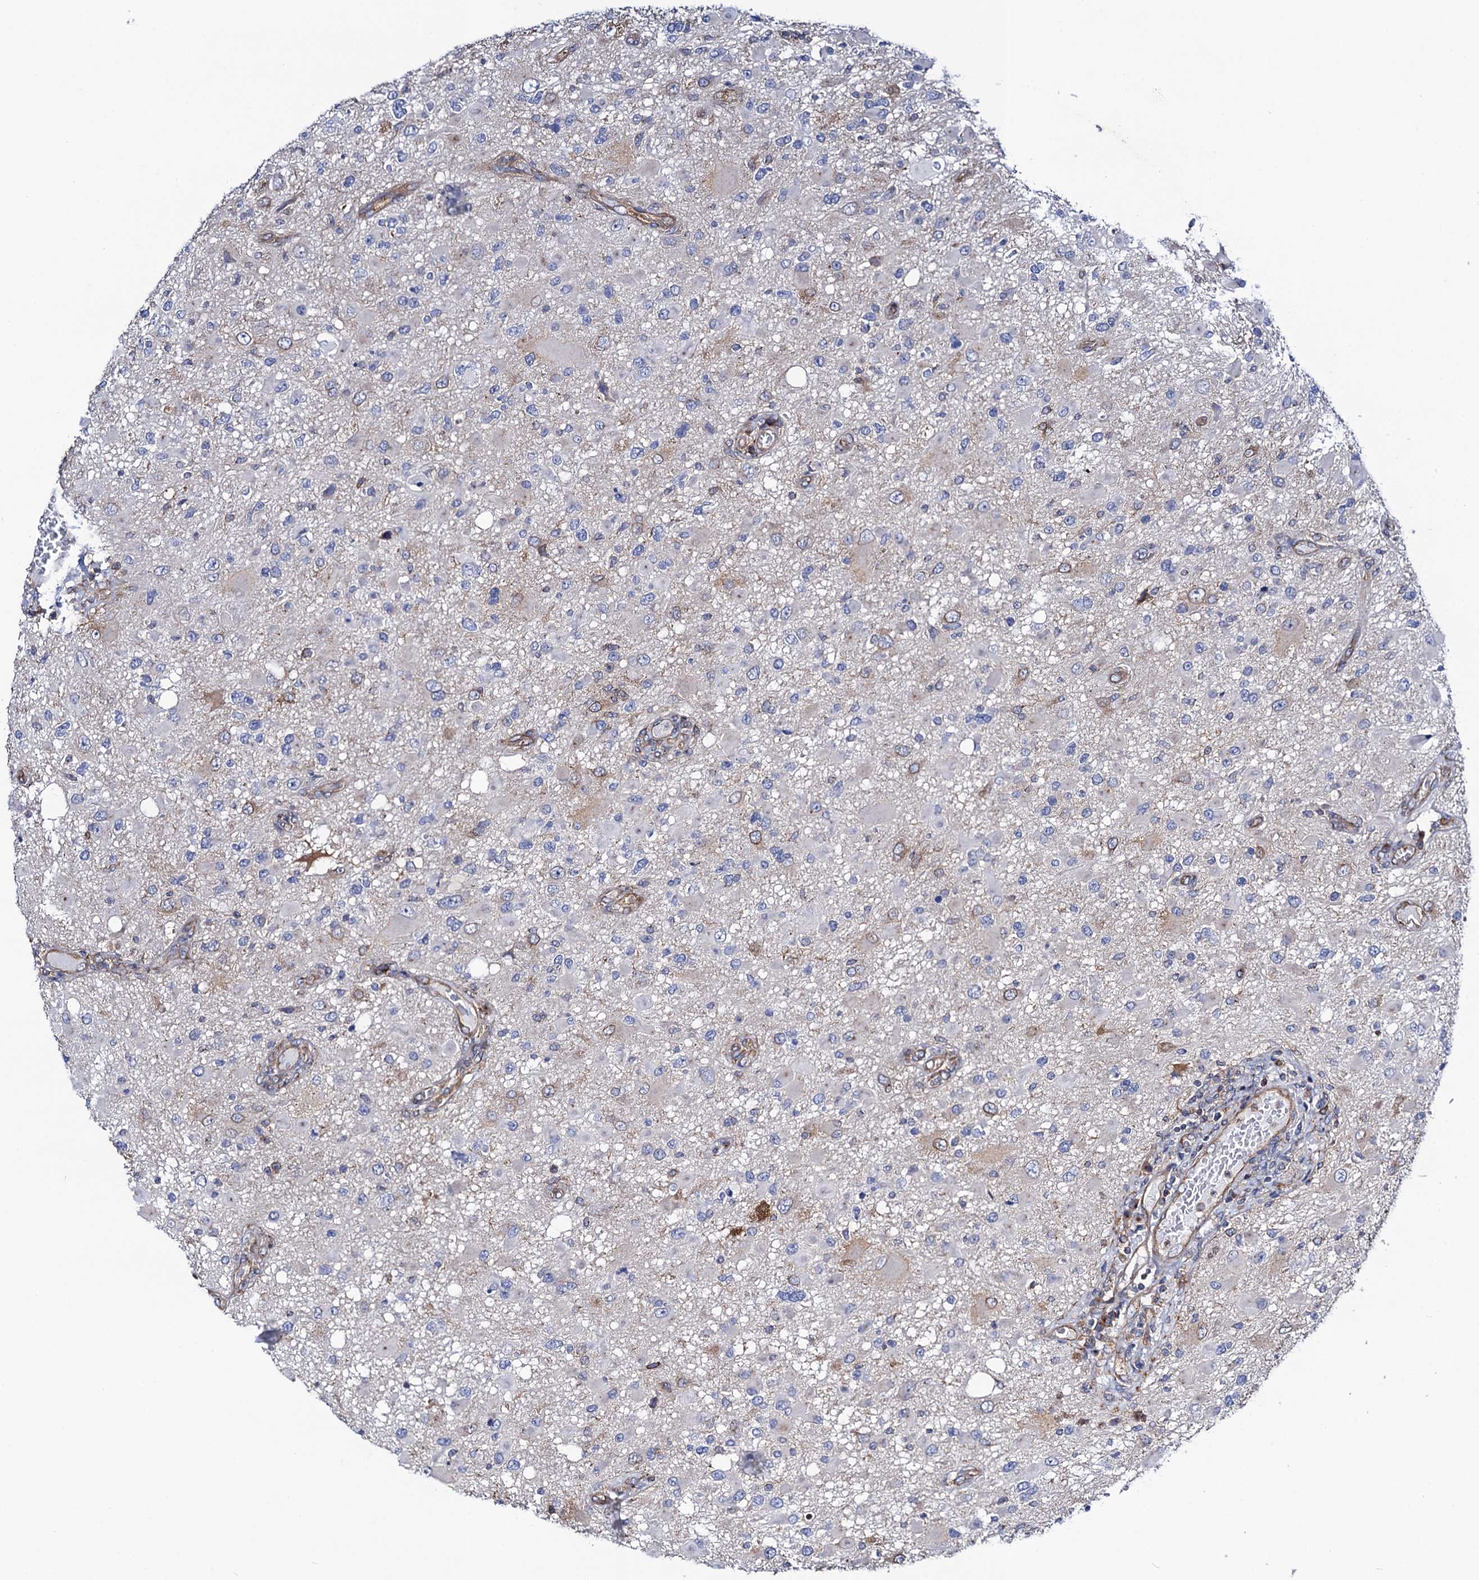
{"staining": {"intensity": "negative", "quantity": "none", "location": "none"}, "tissue": "glioma", "cell_type": "Tumor cells", "image_type": "cancer", "snomed": [{"axis": "morphology", "description": "Glioma, malignant, High grade"}, {"axis": "topography", "description": "Brain"}], "caption": "A high-resolution micrograph shows IHC staining of glioma, which exhibits no significant staining in tumor cells. Brightfield microscopy of IHC stained with DAB (3,3'-diaminobenzidine) (brown) and hematoxylin (blue), captured at high magnification.", "gene": "DYDC1", "patient": {"sex": "male", "age": 53}}